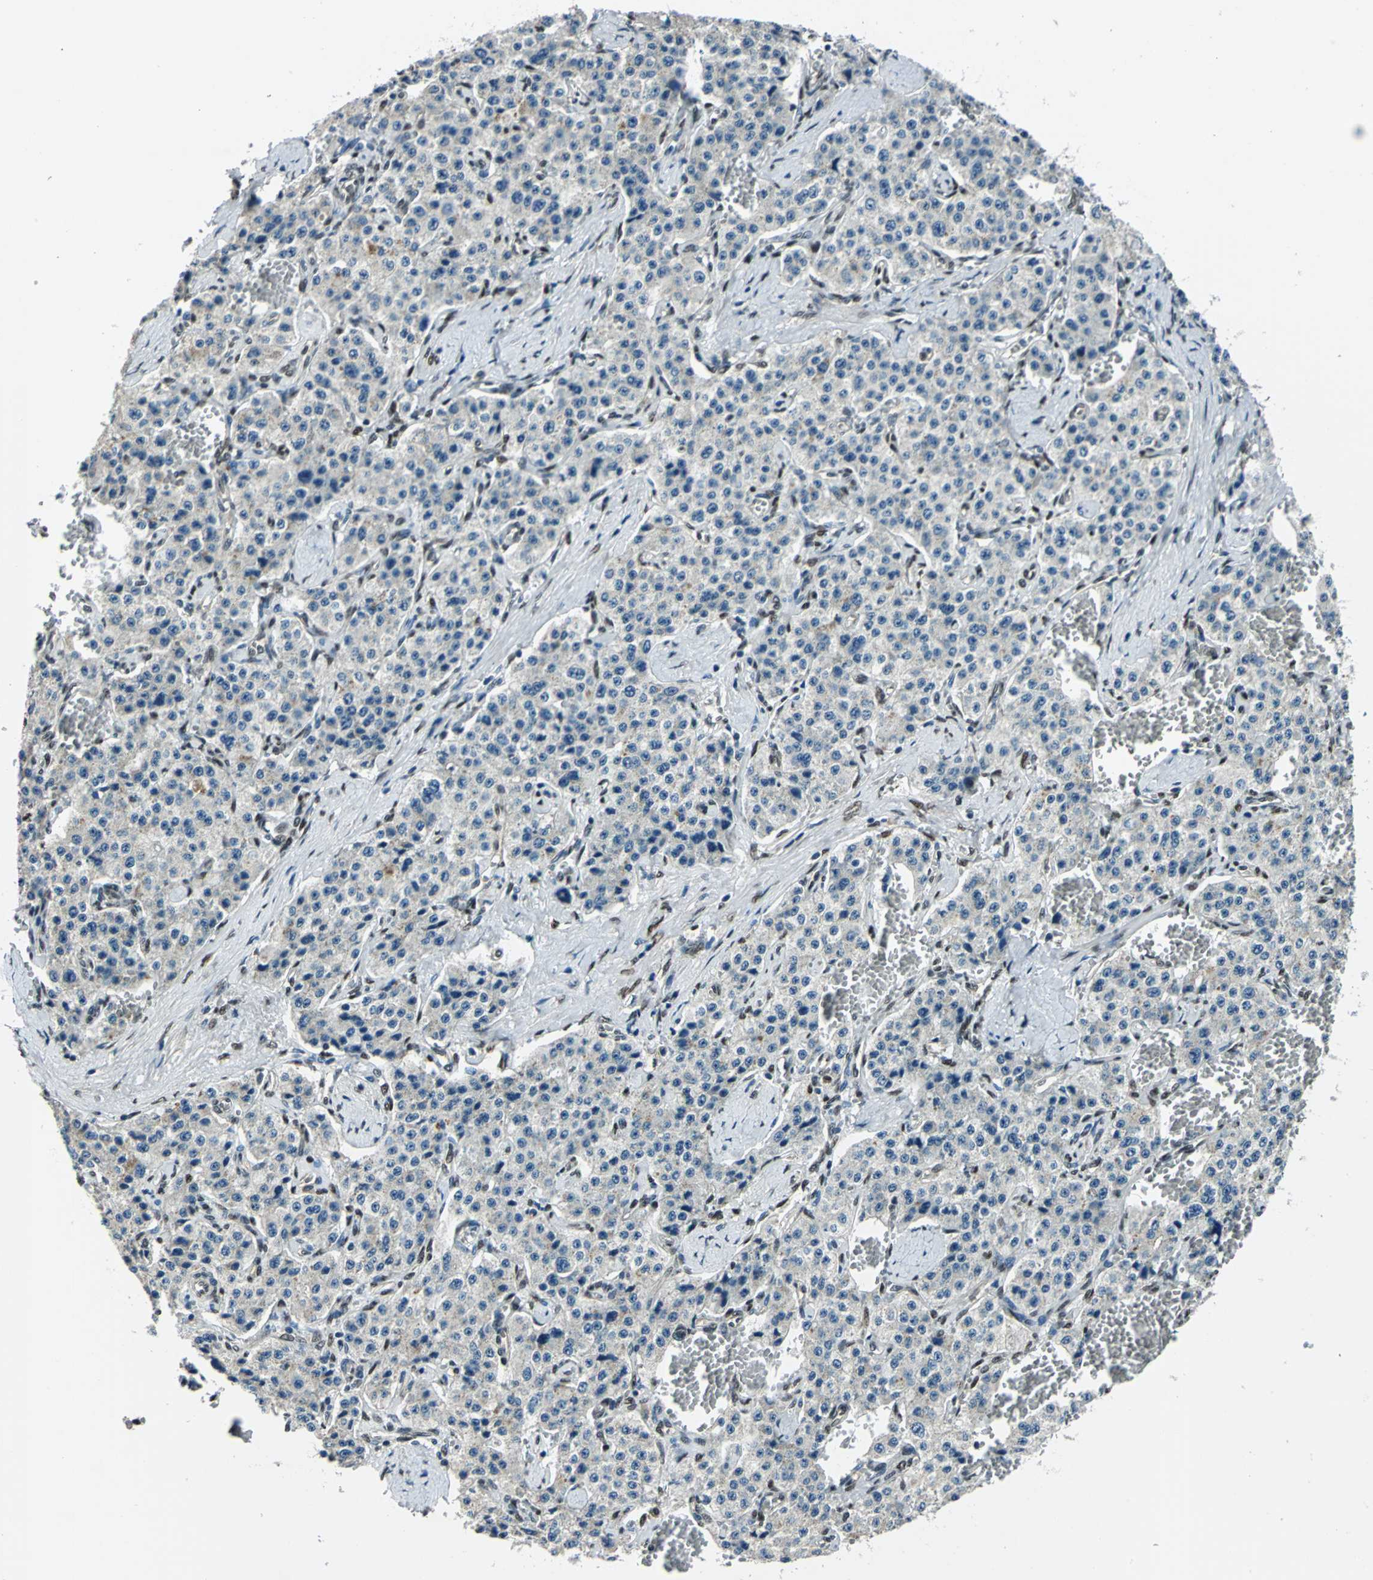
{"staining": {"intensity": "weak", "quantity": "25%-75%", "location": "cytoplasmic/membranous"}, "tissue": "carcinoid", "cell_type": "Tumor cells", "image_type": "cancer", "snomed": [{"axis": "morphology", "description": "Carcinoid, malignant, NOS"}, {"axis": "topography", "description": "Small intestine"}], "caption": "A high-resolution micrograph shows IHC staining of carcinoid, which reveals weak cytoplasmic/membranous positivity in about 25%-75% of tumor cells.", "gene": "NFIA", "patient": {"sex": "male", "age": 52}}